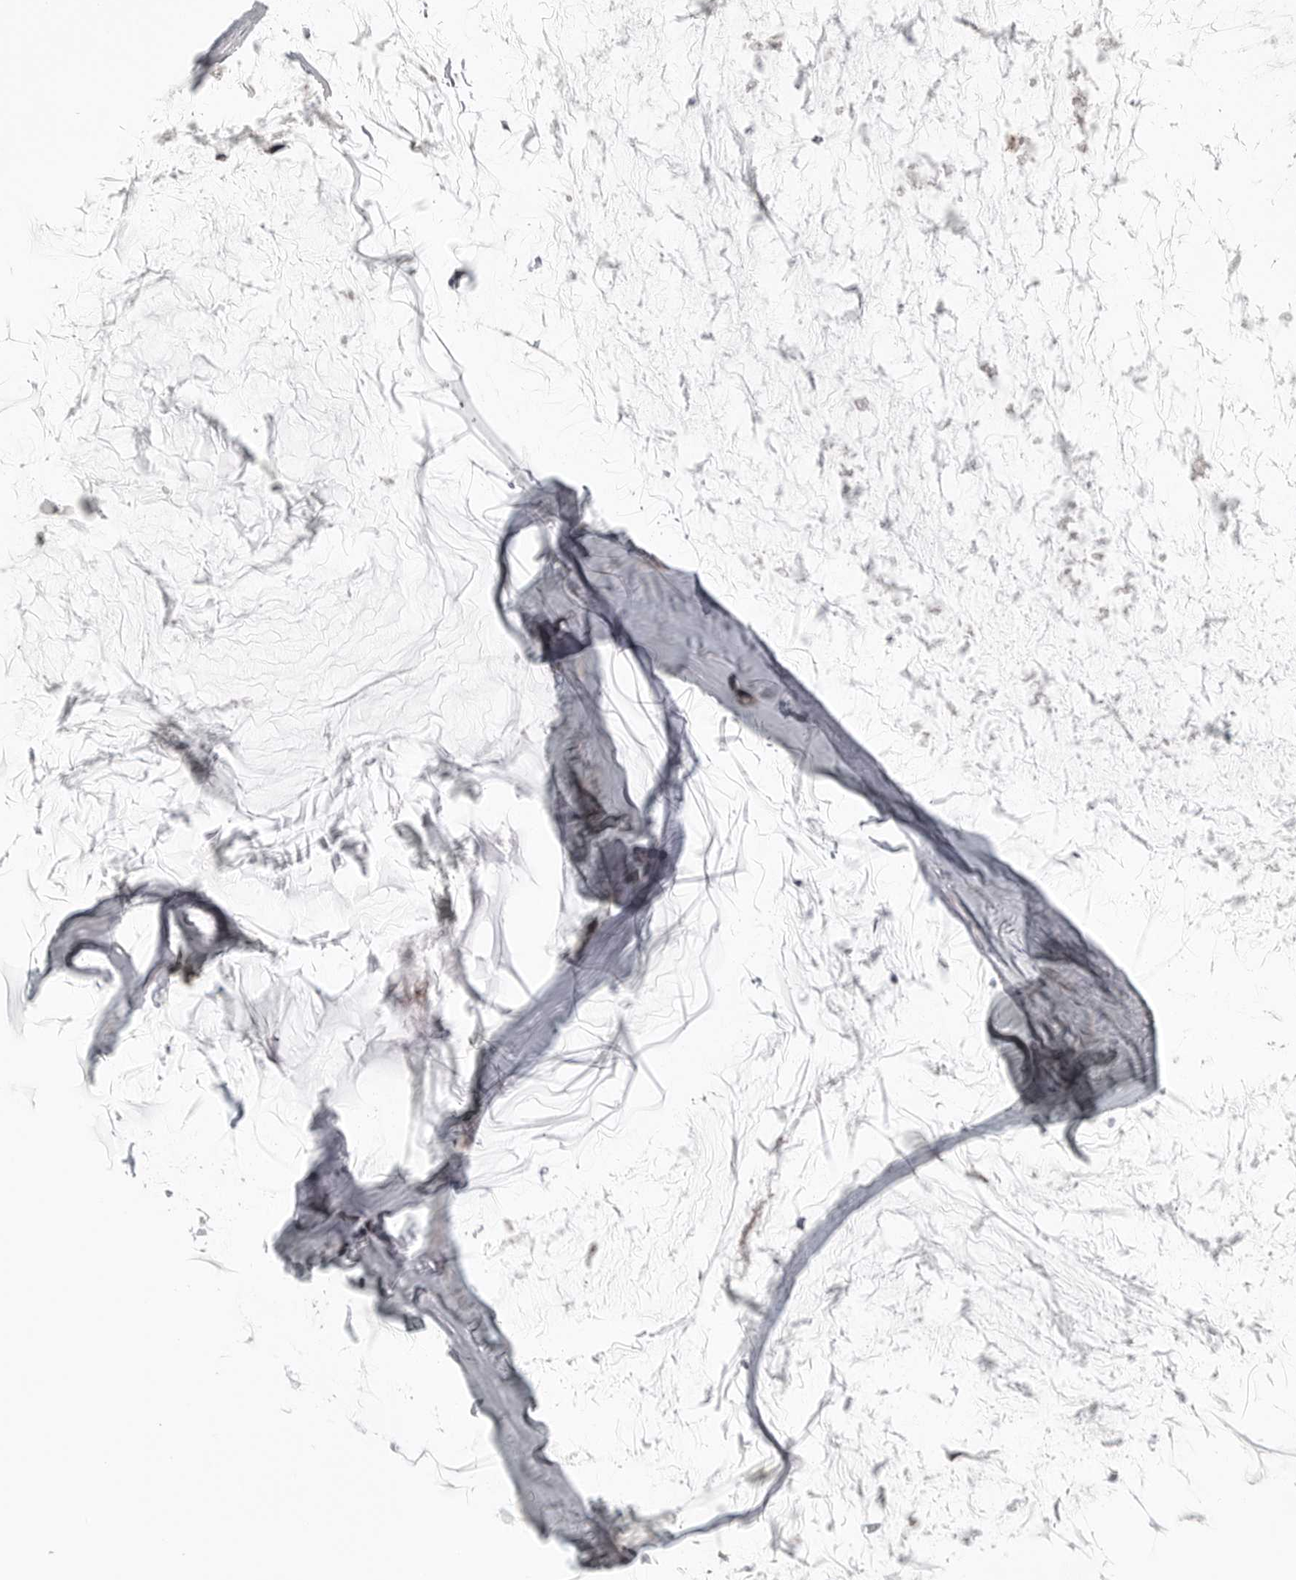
{"staining": {"intensity": "moderate", "quantity": "<25%", "location": "cytoplasmic/membranous"}, "tissue": "ovarian cancer", "cell_type": "Tumor cells", "image_type": "cancer", "snomed": [{"axis": "morphology", "description": "Cystadenocarcinoma, mucinous, NOS"}, {"axis": "topography", "description": "Ovary"}], "caption": "IHC (DAB) staining of mucinous cystadenocarcinoma (ovarian) shows moderate cytoplasmic/membranous protein expression in approximately <25% of tumor cells.", "gene": "RXFP3", "patient": {"sex": "female", "age": 39}}